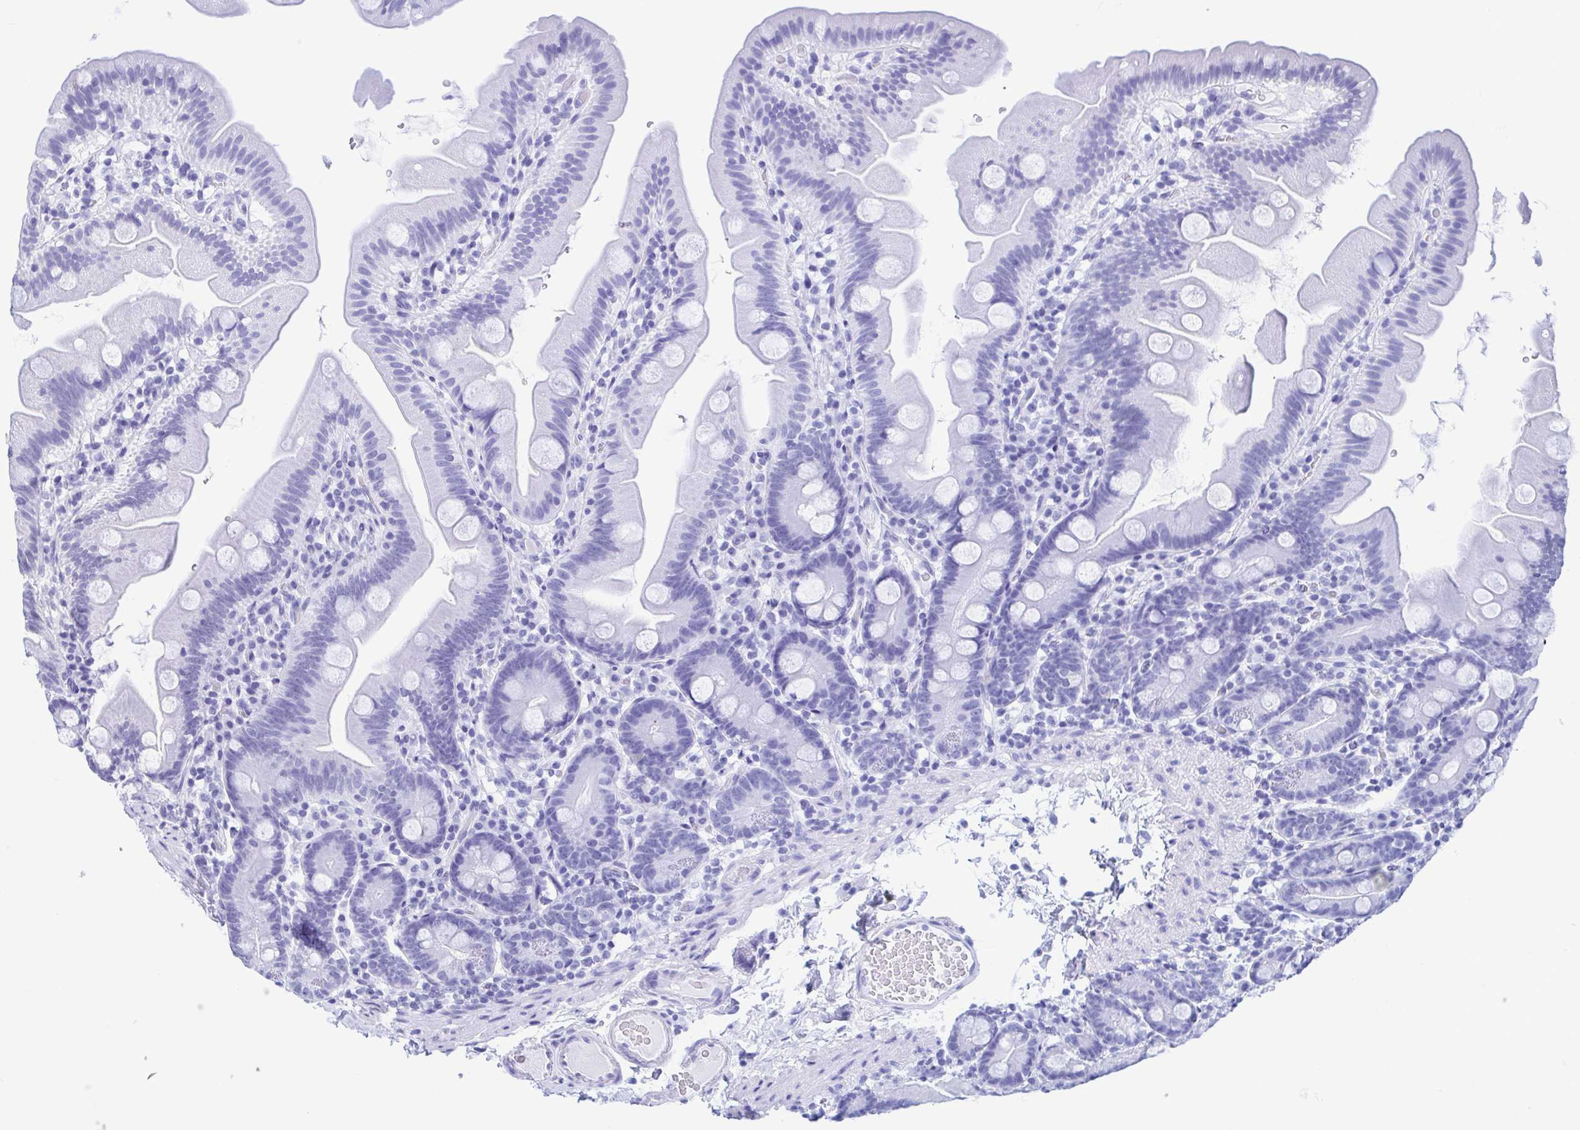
{"staining": {"intensity": "negative", "quantity": "none", "location": "none"}, "tissue": "small intestine", "cell_type": "Glandular cells", "image_type": "normal", "snomed": [{"axis": "morphology", "description": "Normal tissue, NOS"}, {"axis": "topography", "description": "Small intestine"}], "caption": "Normal small intestine was stained to show a protein in brown. There is no significant expression in glandular cells. Nuclei are stained in blue.", "gene": "PERM1", "patient": {"sex": "female", "age": 68}}